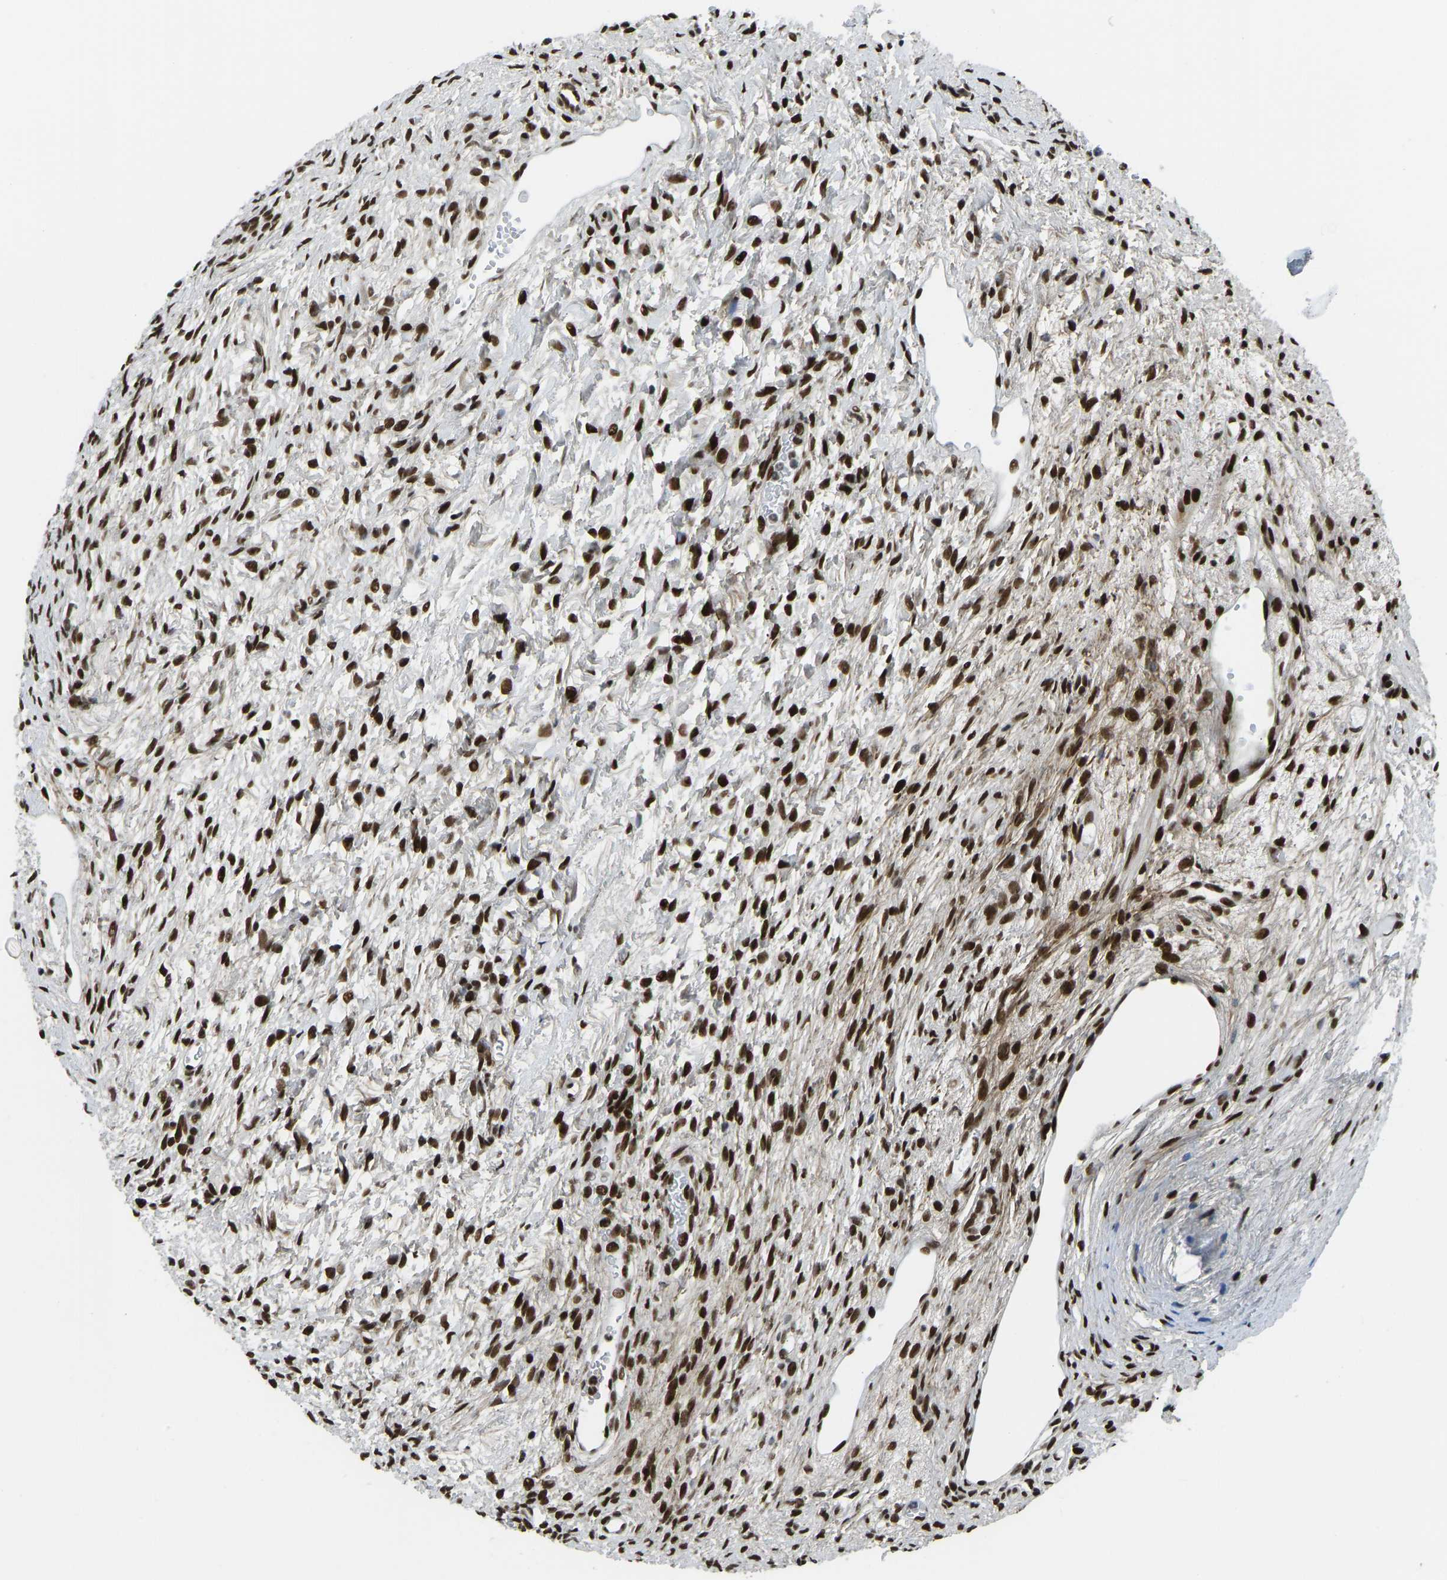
{"staining": {"intensity": "moderate", "quantity": ">75%", "location": "cytoplasmic/membranous,nuclear"}, "tissue": "ovary", "cell_type": "Follicle cells", "image_type": "normal", "snomed": [{"axis": "morphology", "description": "Normal tissue, NOS"}, {"axis": "topography", "description": "Ovary"}], "caption": "Human ovary stained with a brown dye displays moderate cytoplasmic/membranous,nuclear positive positivity in about >75% of follicle cells.", "gene": "FOXK1", "patient": {"sex": "female", "age": 33}}